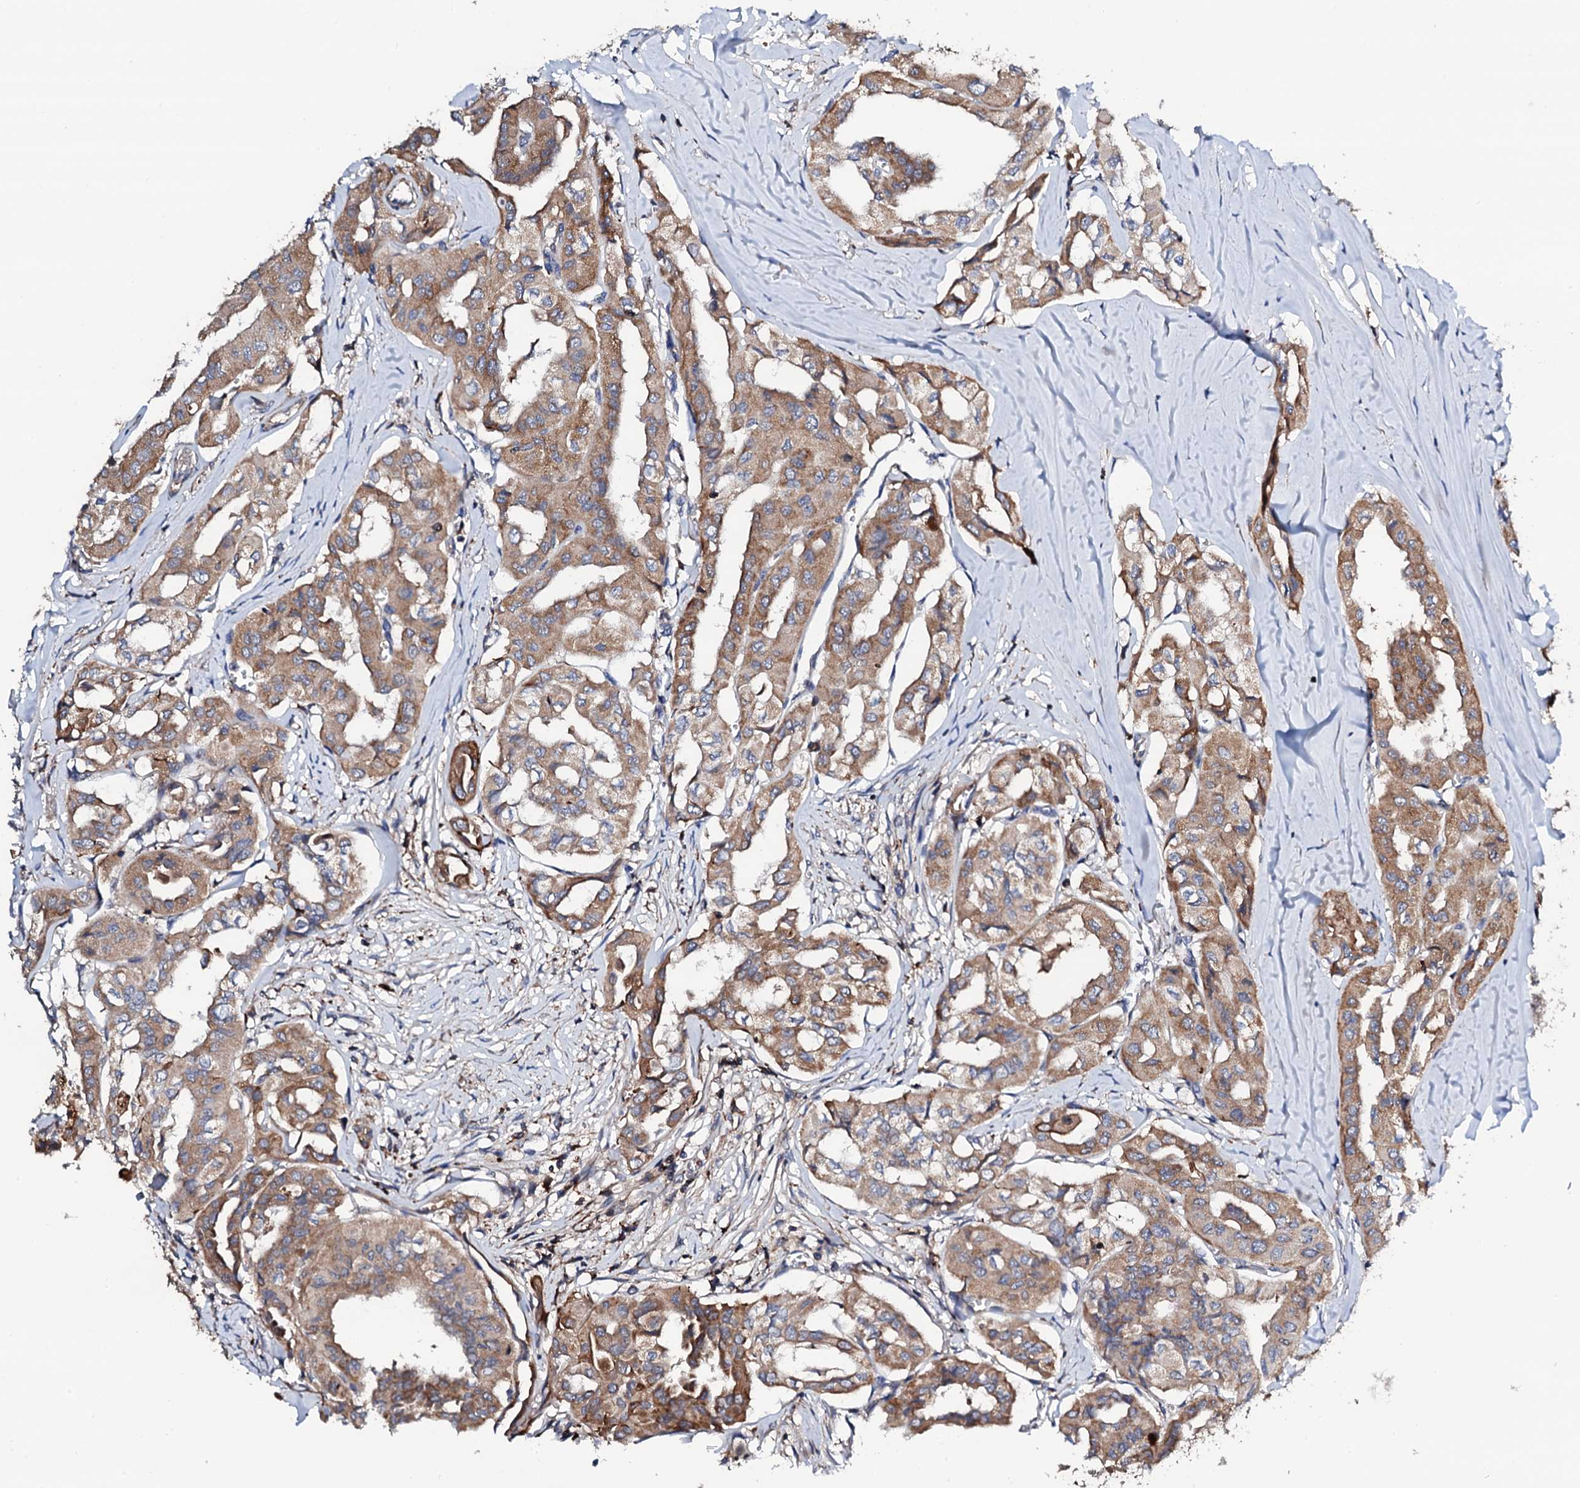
{"staining": {"intensity": "moderate", "quantity": ">75%", "location": "cytoplasmic/membranous"}, "tissue": "thyroid cancer", "cell_type": "Tumor cells", "image_type": "cancer", "snomed": [{"axis": "morphology", "description": "Papillary adenocarcinoma, NOS"}, {"axis": "topography", "description": "Thyroid gland"}], "caption": "Tumor cells demonstrate medium levels of moderate cytoplasmic/membranous positivity in approximately >75% of cells in papillary adenocarcinoma (thyroid).", "gene": "COG4", "patient": {"sex": "female", "age": 59}}